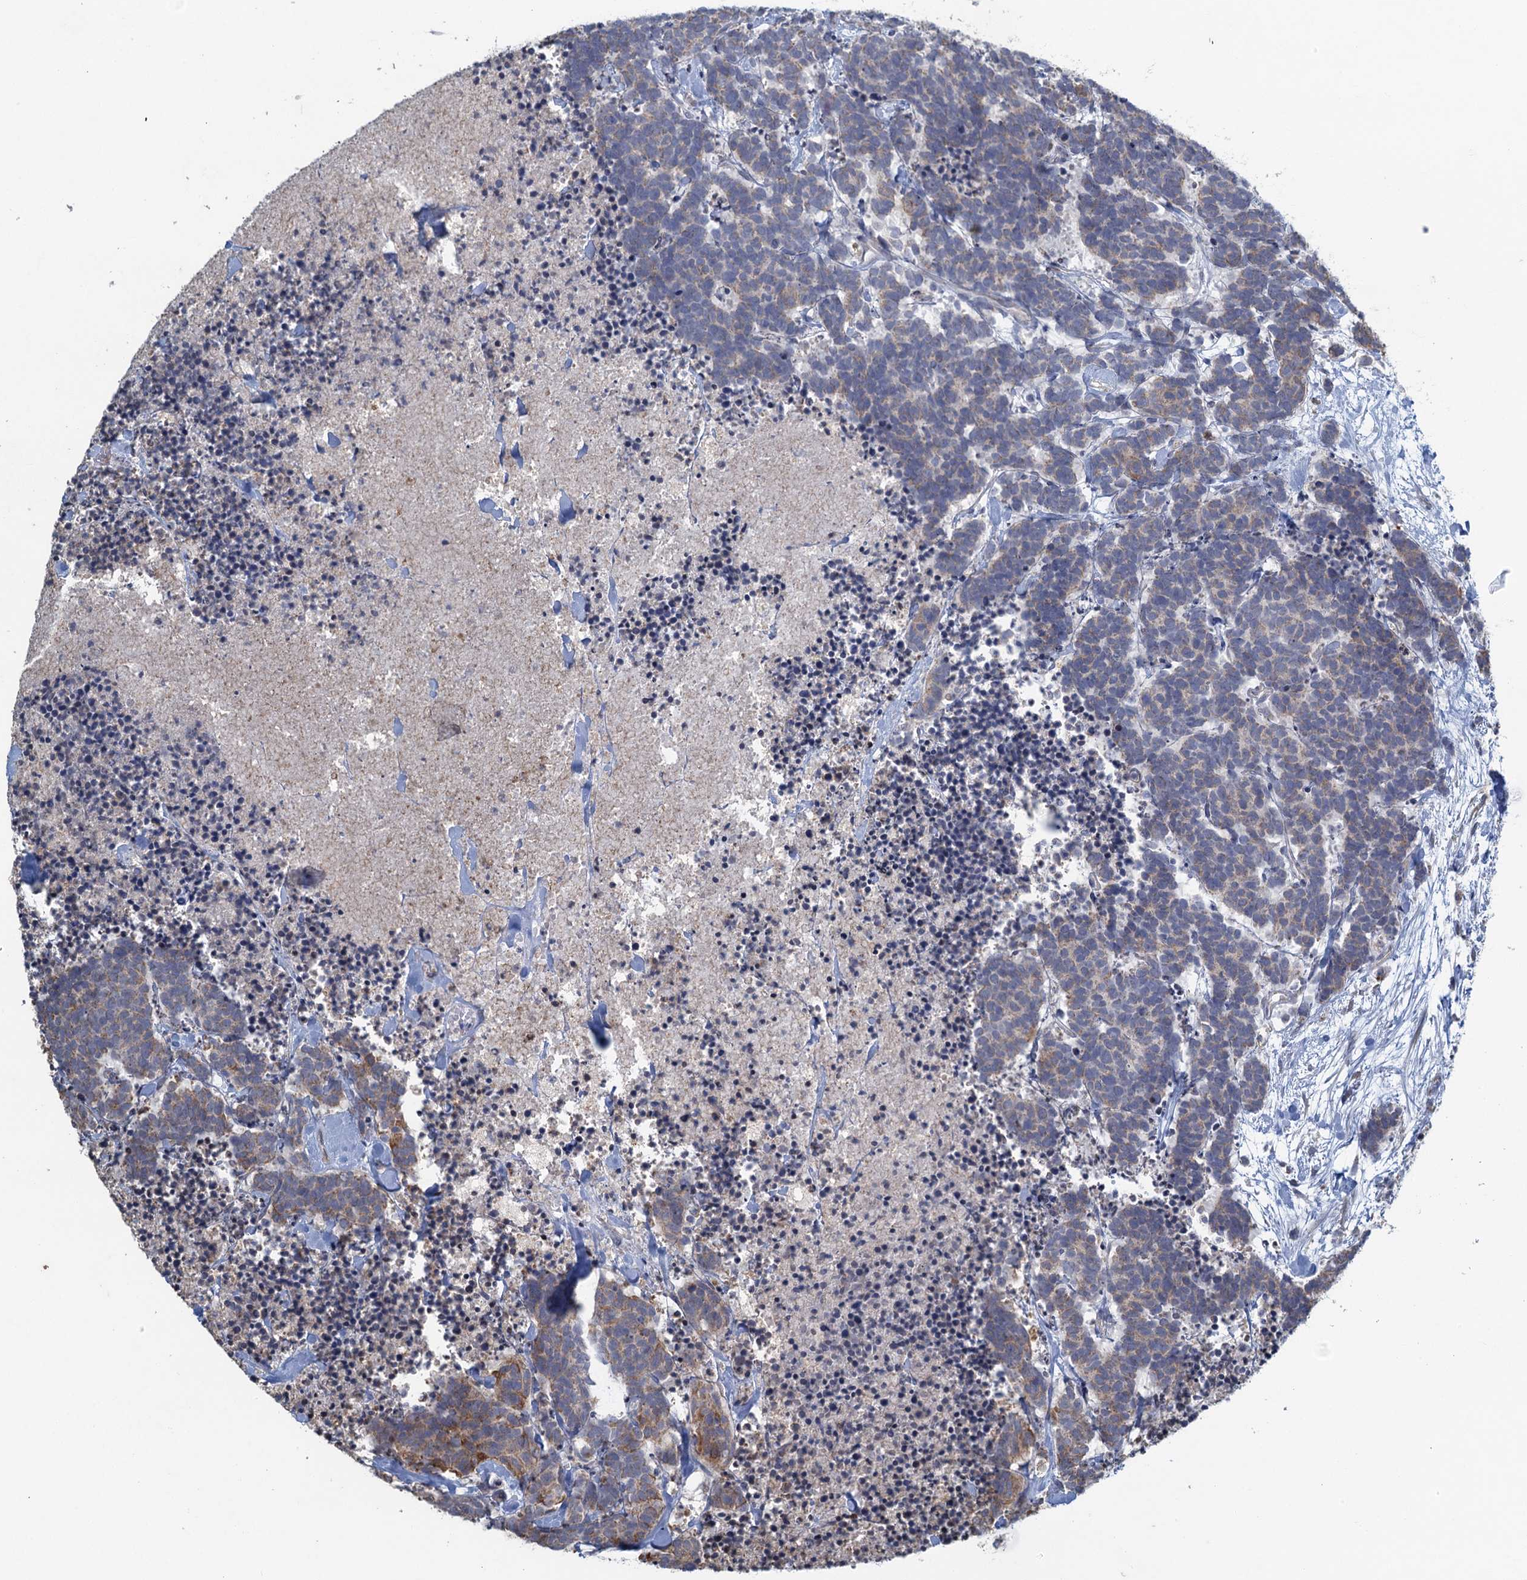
{"staining": {"intensity": "moderate", "quantity": "<25%", "location": "cytoplasmic/membranous"}, "tissue": "carcinoid", "cell_type": "Tumor cells", "image_type": "cancer", "snomed": [{"axis": "morphology", "description": "Carcinoma, NOS"}, {"axis": "morphology", "description": "Carcinoid, malignant, NOS"}, {"axis": "topography", "description": "Prostate"}], "caption": "Immunohistochemical staining of human carcinoma reveals low levels of moderate cytoplasmic/membranous expression in approximately <25% of tumor cells. (Stains: DAB (3,3'-diaminobenzidine) in brown, nuclei in blue, Microscopy: brightfield microscopy at high magnification).", "gene": "TEX35", "patient": {"sex": "male", "age": 57}}